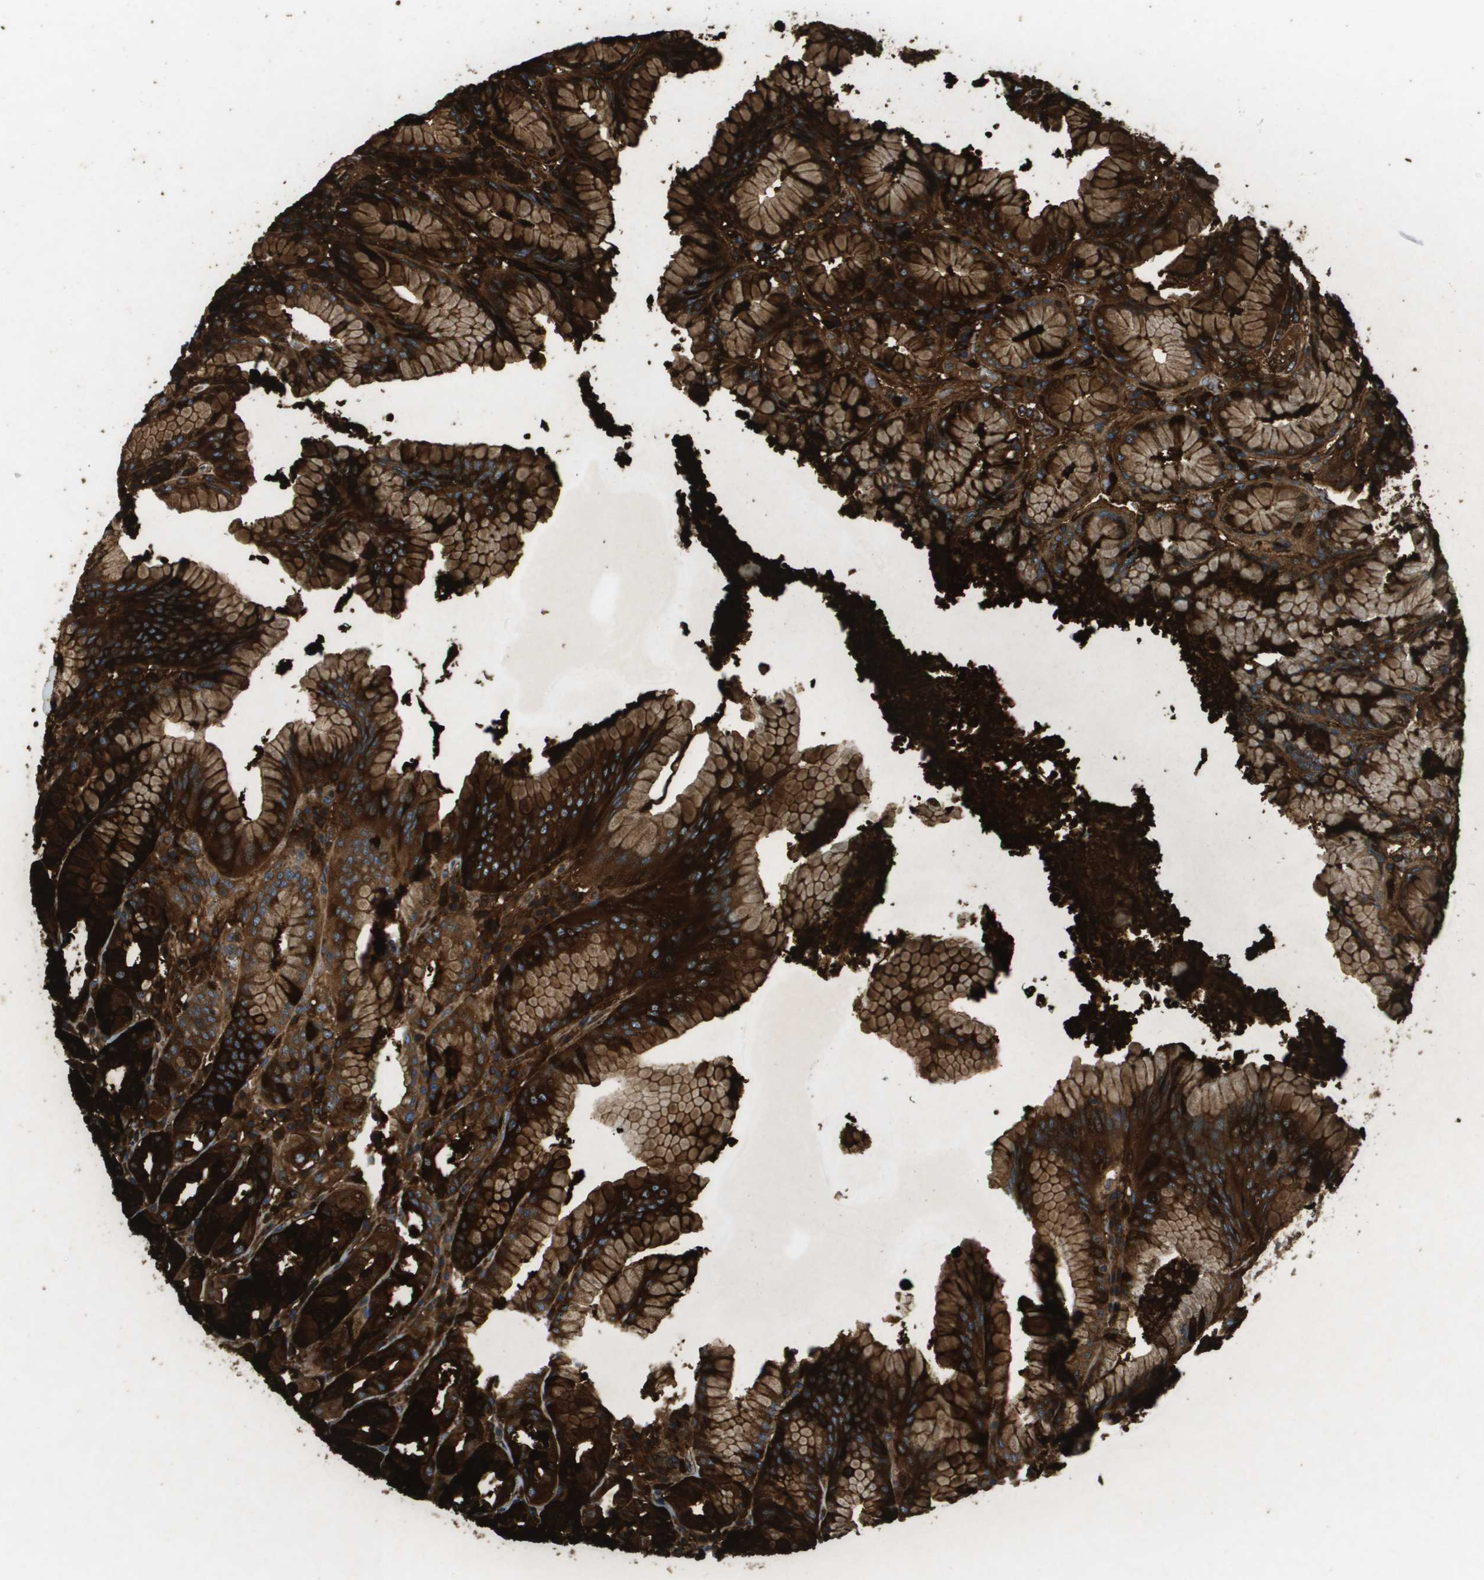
{"staining": {"intensity": "strong", "quantity": ">75%", "location": "cytoplasmic/membranous"}, "tissue": "stomach", "cell_type": "Glandular cells", "image_type": "normal", "snomed": [{"axis": "morphology", "description": "Normal tissue, NOS"}, {"axis": "topography", "description": "Stomach"}, {"axis": "topography", "description": "Stomach, lower"}], "caption": "Brown immunohistochemical staining in benign stomach demonstrates strong cytoplasmic/membranous staining in about >75% of glandular cells. (DAB (3,3'-diaminobenzidine) IHC, brown staining for protein, blue staining for nuclei).", "gene": "SAMSN1", "patient": {"sex": "female", "age": 56}}